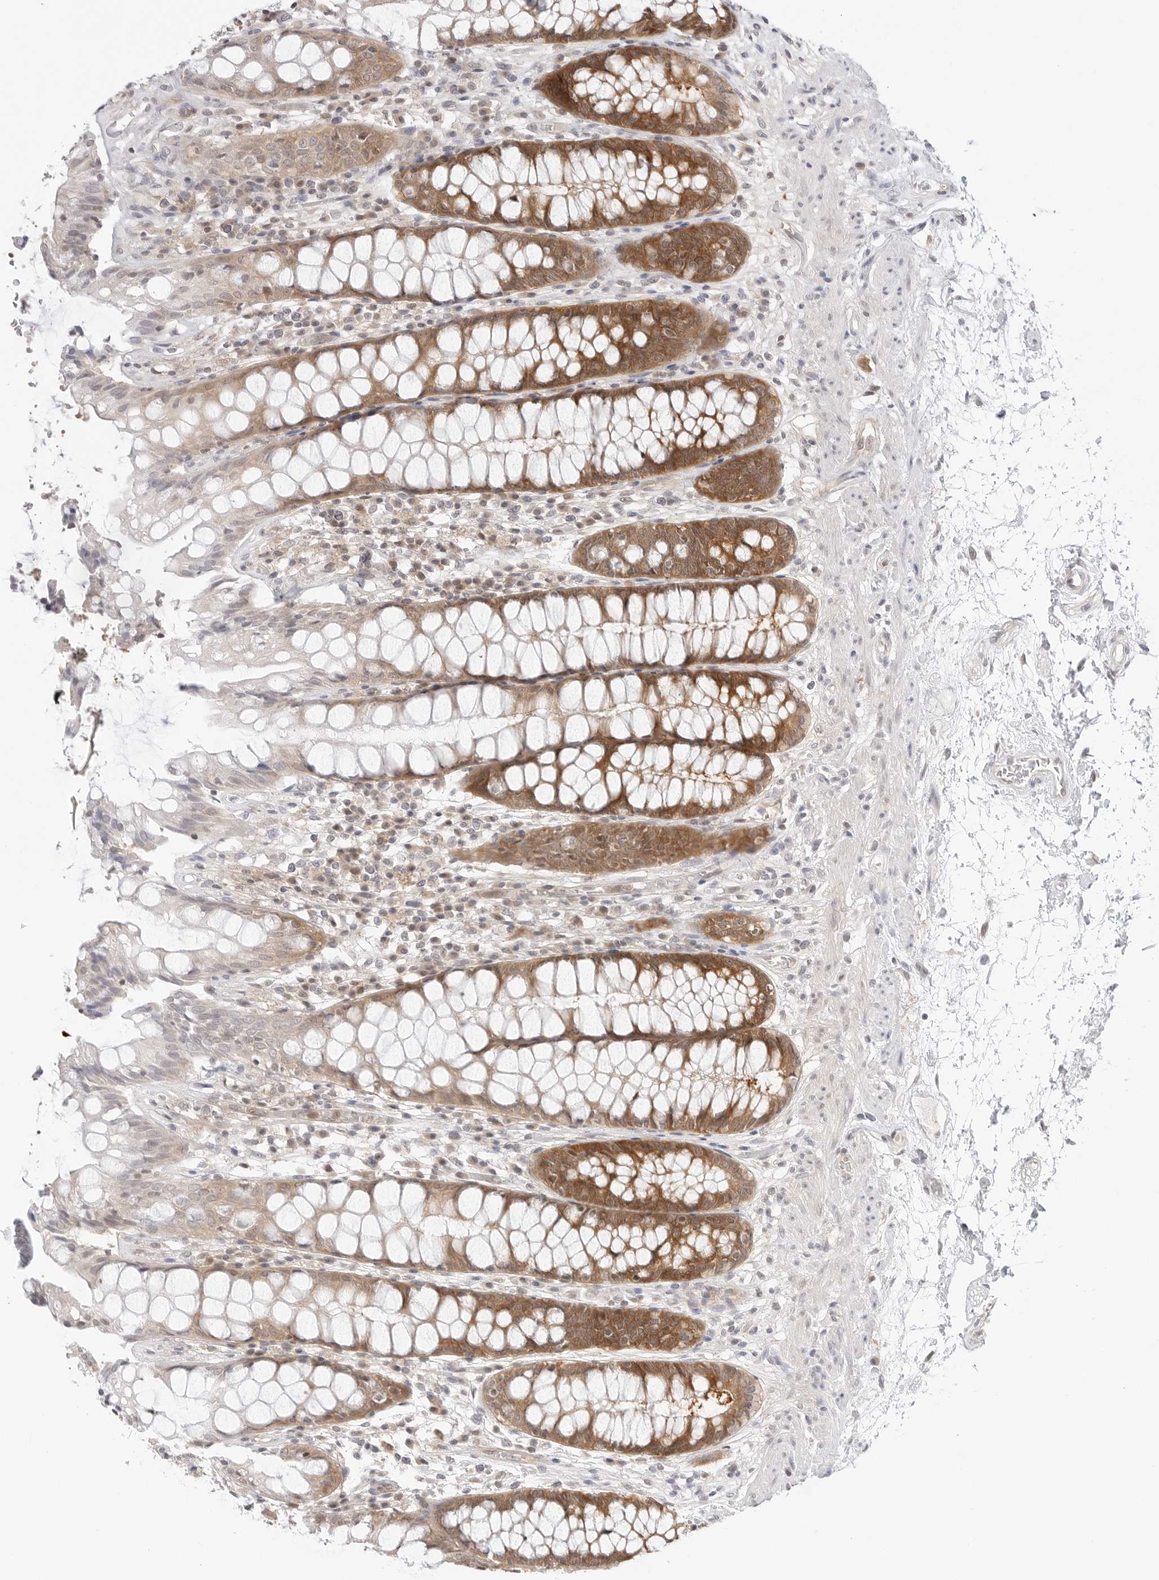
{"staining": {"intensity": "strong", "quantity": "<25%", "location": "cytoplasmic/membranous"}, "tissue": "rectum", "cell_type": "Glandular cells", "image_type": "normal", "snomed": [{"axis": "morphology", "description": "Normal tissue, NOS"}, {"axis": "topography", "description": "Rectum"}], "caption": "The photomicrograph exhibits a brown stain indicating the presence of a protein in the cytoplasmic/membranous of glandular cells in rectum. (DAB = brown stain, brightfield microscopy at high magnification).", "gene": "NUDC", "patient": {"sex": "male", "age": 64}}